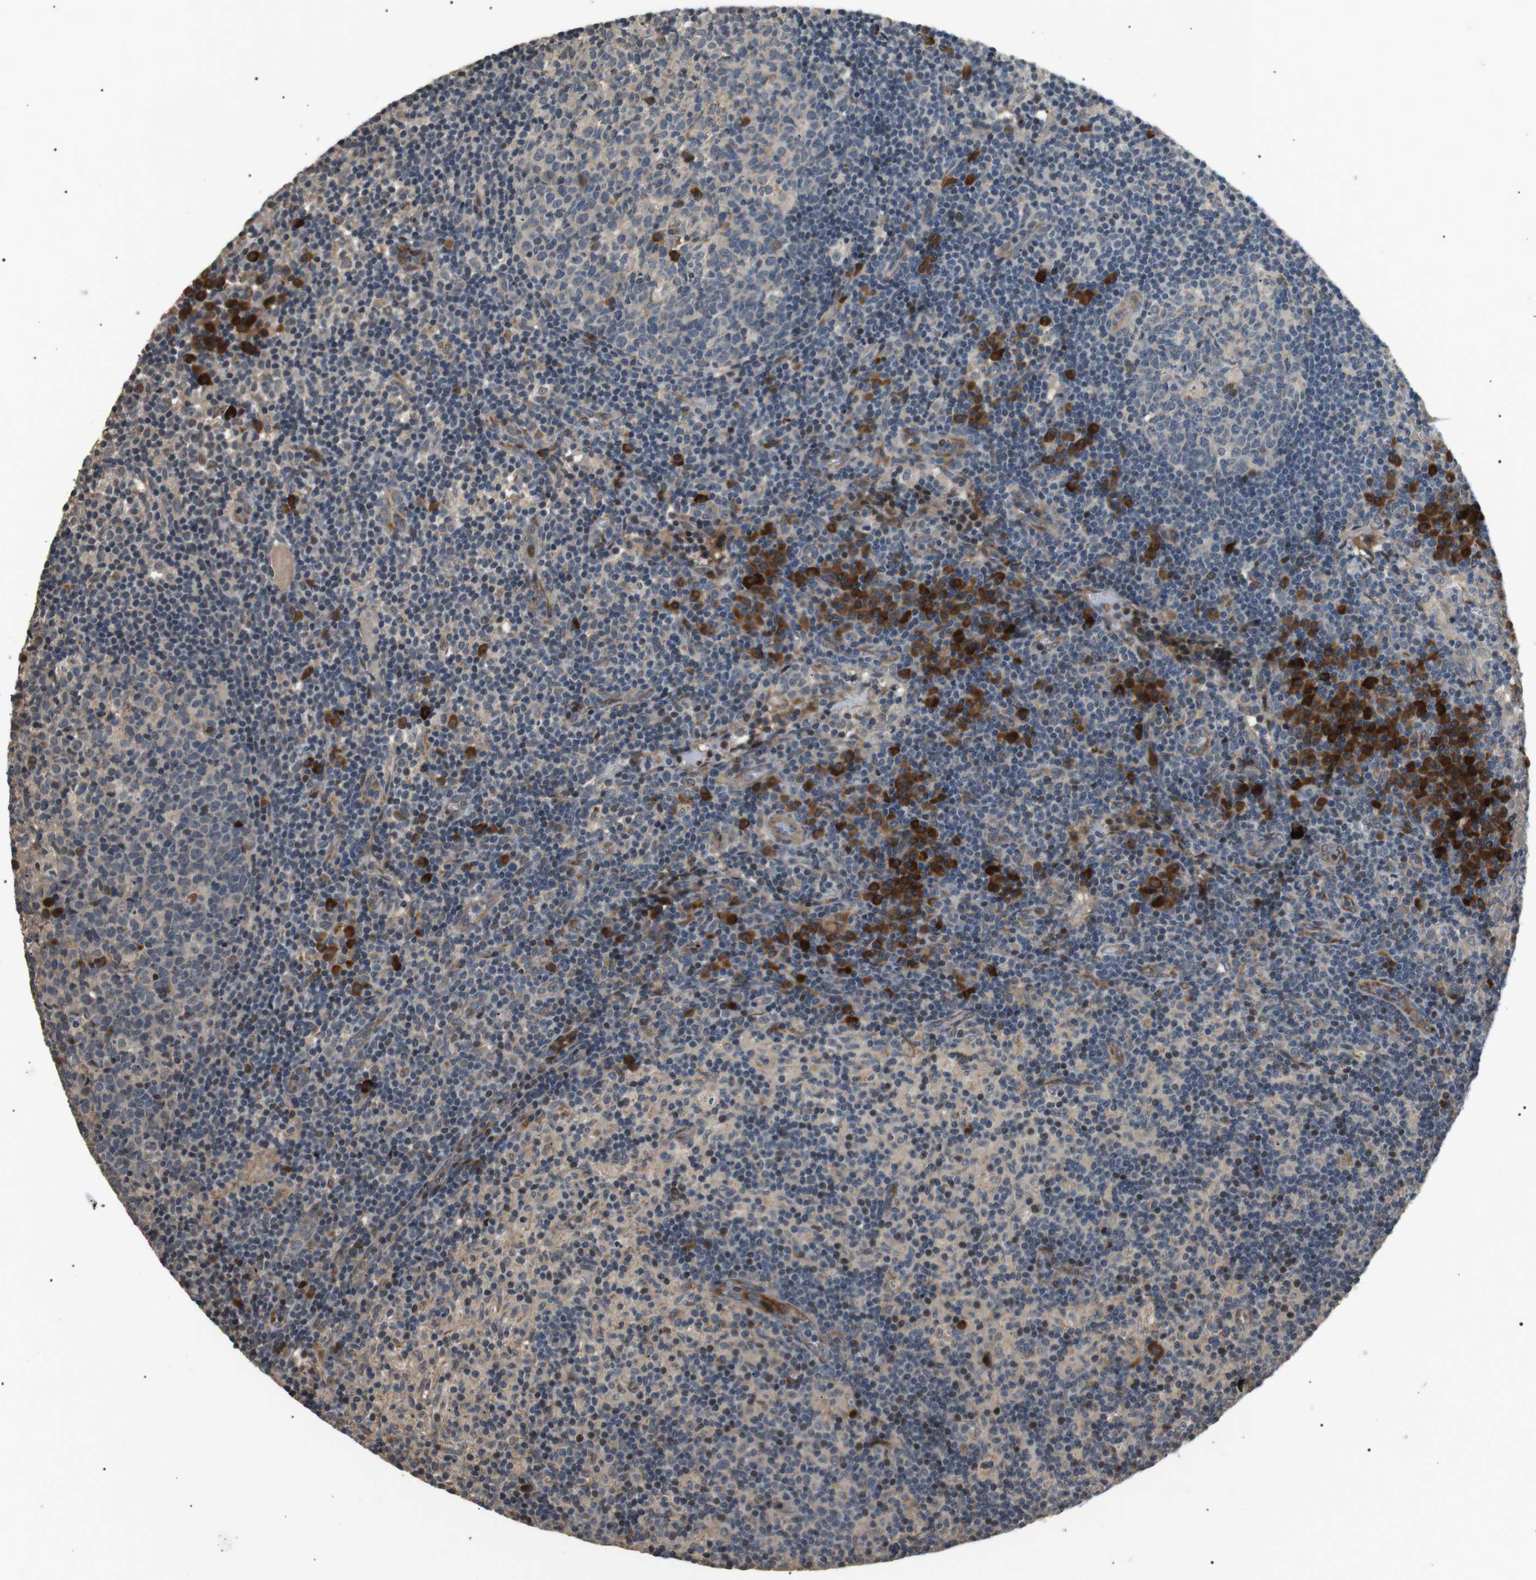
{"staining": {"intensity": "weak", "quantity": ">75%", "location": "cytoplasmic/membranous"}, "tissue": "lymph node", "cell_type": "Germinal center cells", "image_type": "normal", "snomed": [{"axis": "morphology", "description": "Normal tissue, NOS"}, {"axis": "morphology", "description": "Inflammation, NOS"}, {"axis": "topography", "description": "Lymph node"}], "caption": "Immunohistochemistry of normal human lymph node reveals low levels of weak cytoplasmic/membranous staining in about >75% of germinal center cells. (IHC, brightfield microscopy, high magnification).", "gene": "HSPA13", "patient": {"sex": "male", "age": 55}}